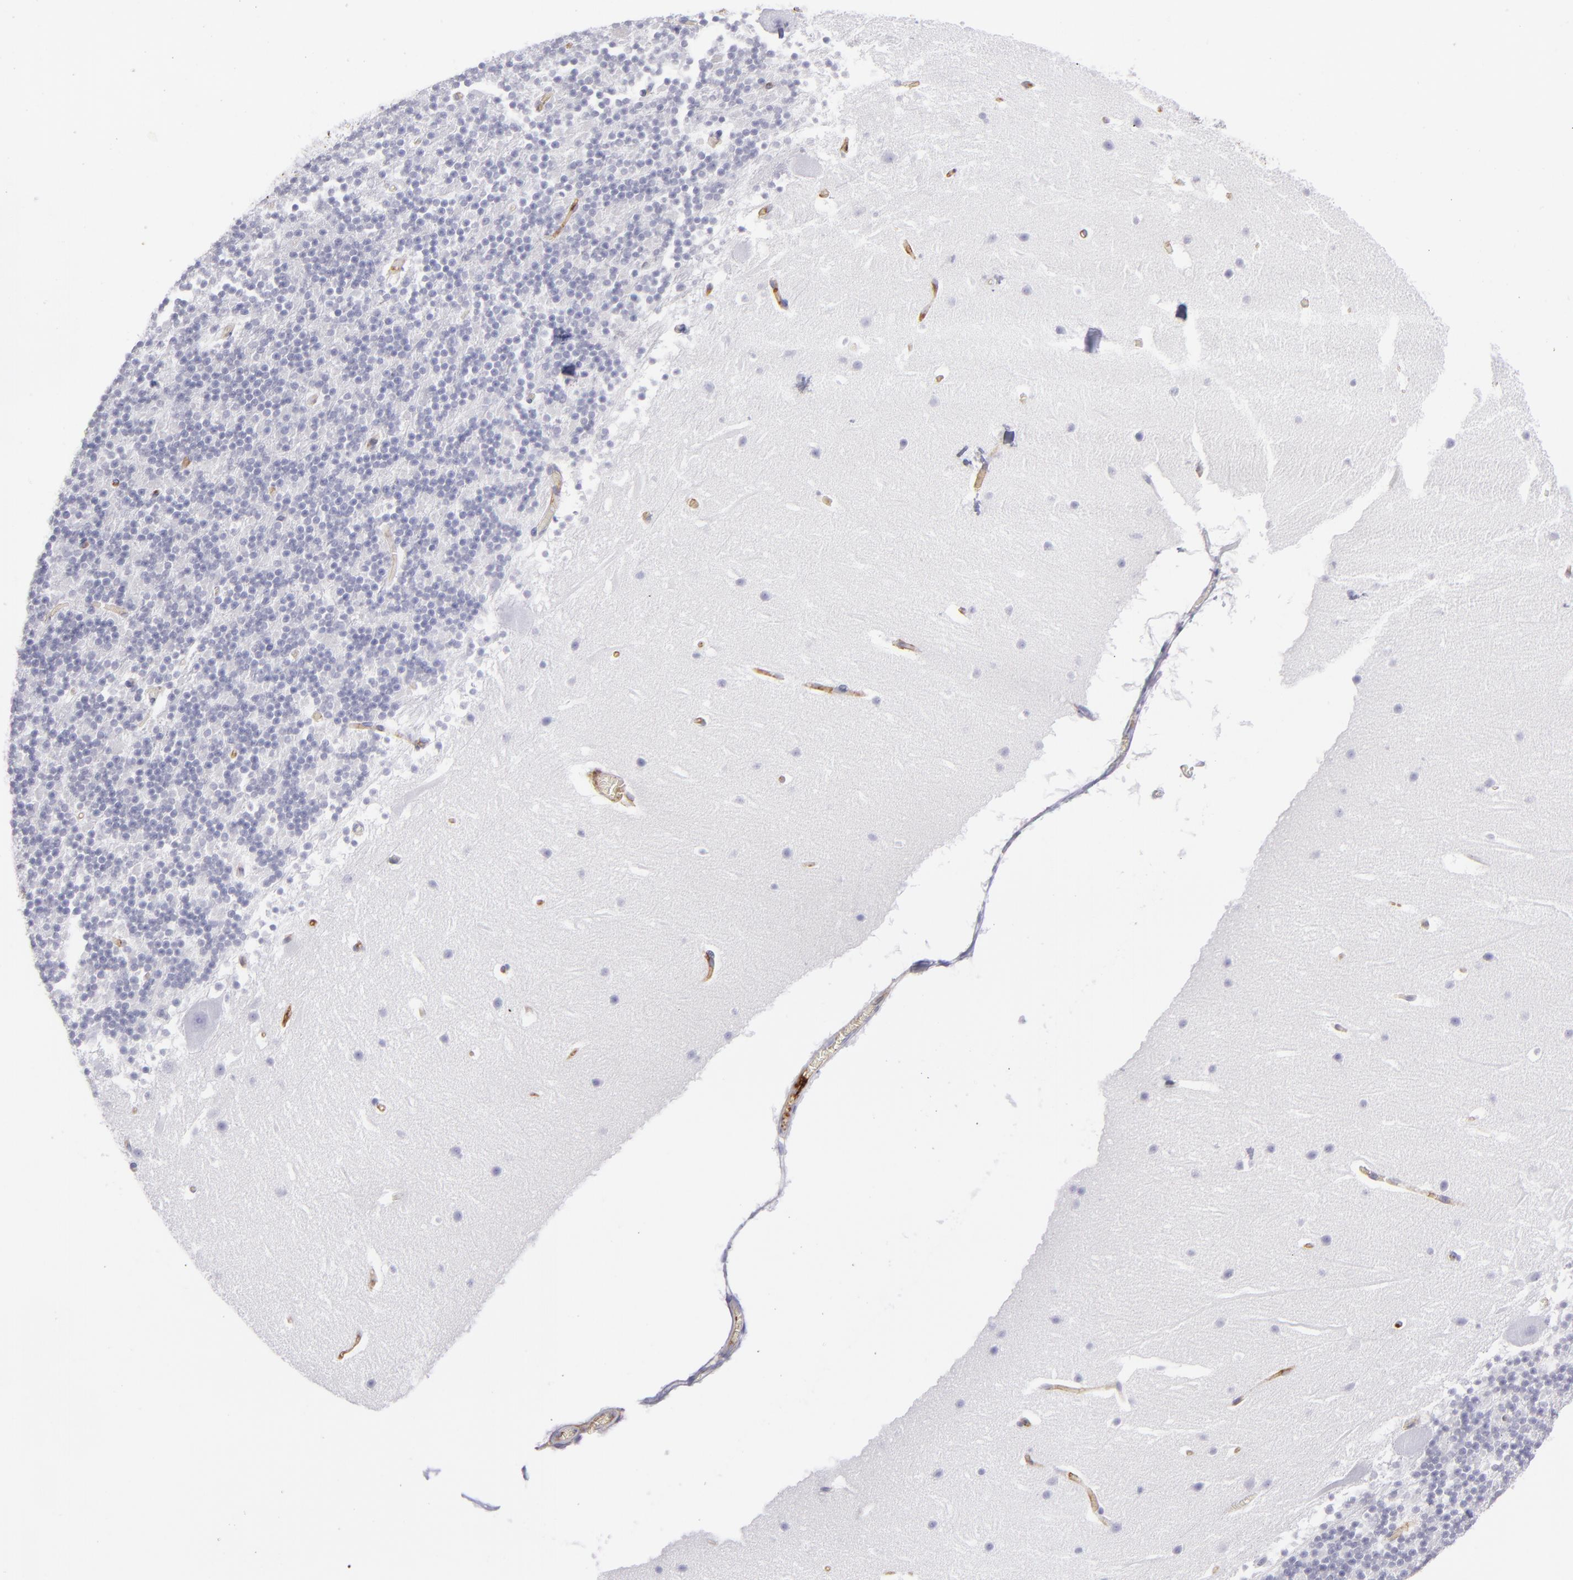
{"staining": {"intensity": "negative", "quantity": "none", "location": "none"}, "tissue": "cerebellum", "cell_type": "Cells in granular layer", "image_type": "normal", "snomed": [{"axis": "morphology", "description": "Normal tissue, NOS"}, {"axis": "topography", "description": "Cerebellum"}], "caption": "Immunohistochemistry of normal cerebellum reveals no staining in cells in granular layer.", "gene": "ACE", "patient": {"sex": "male", "age": 45}}